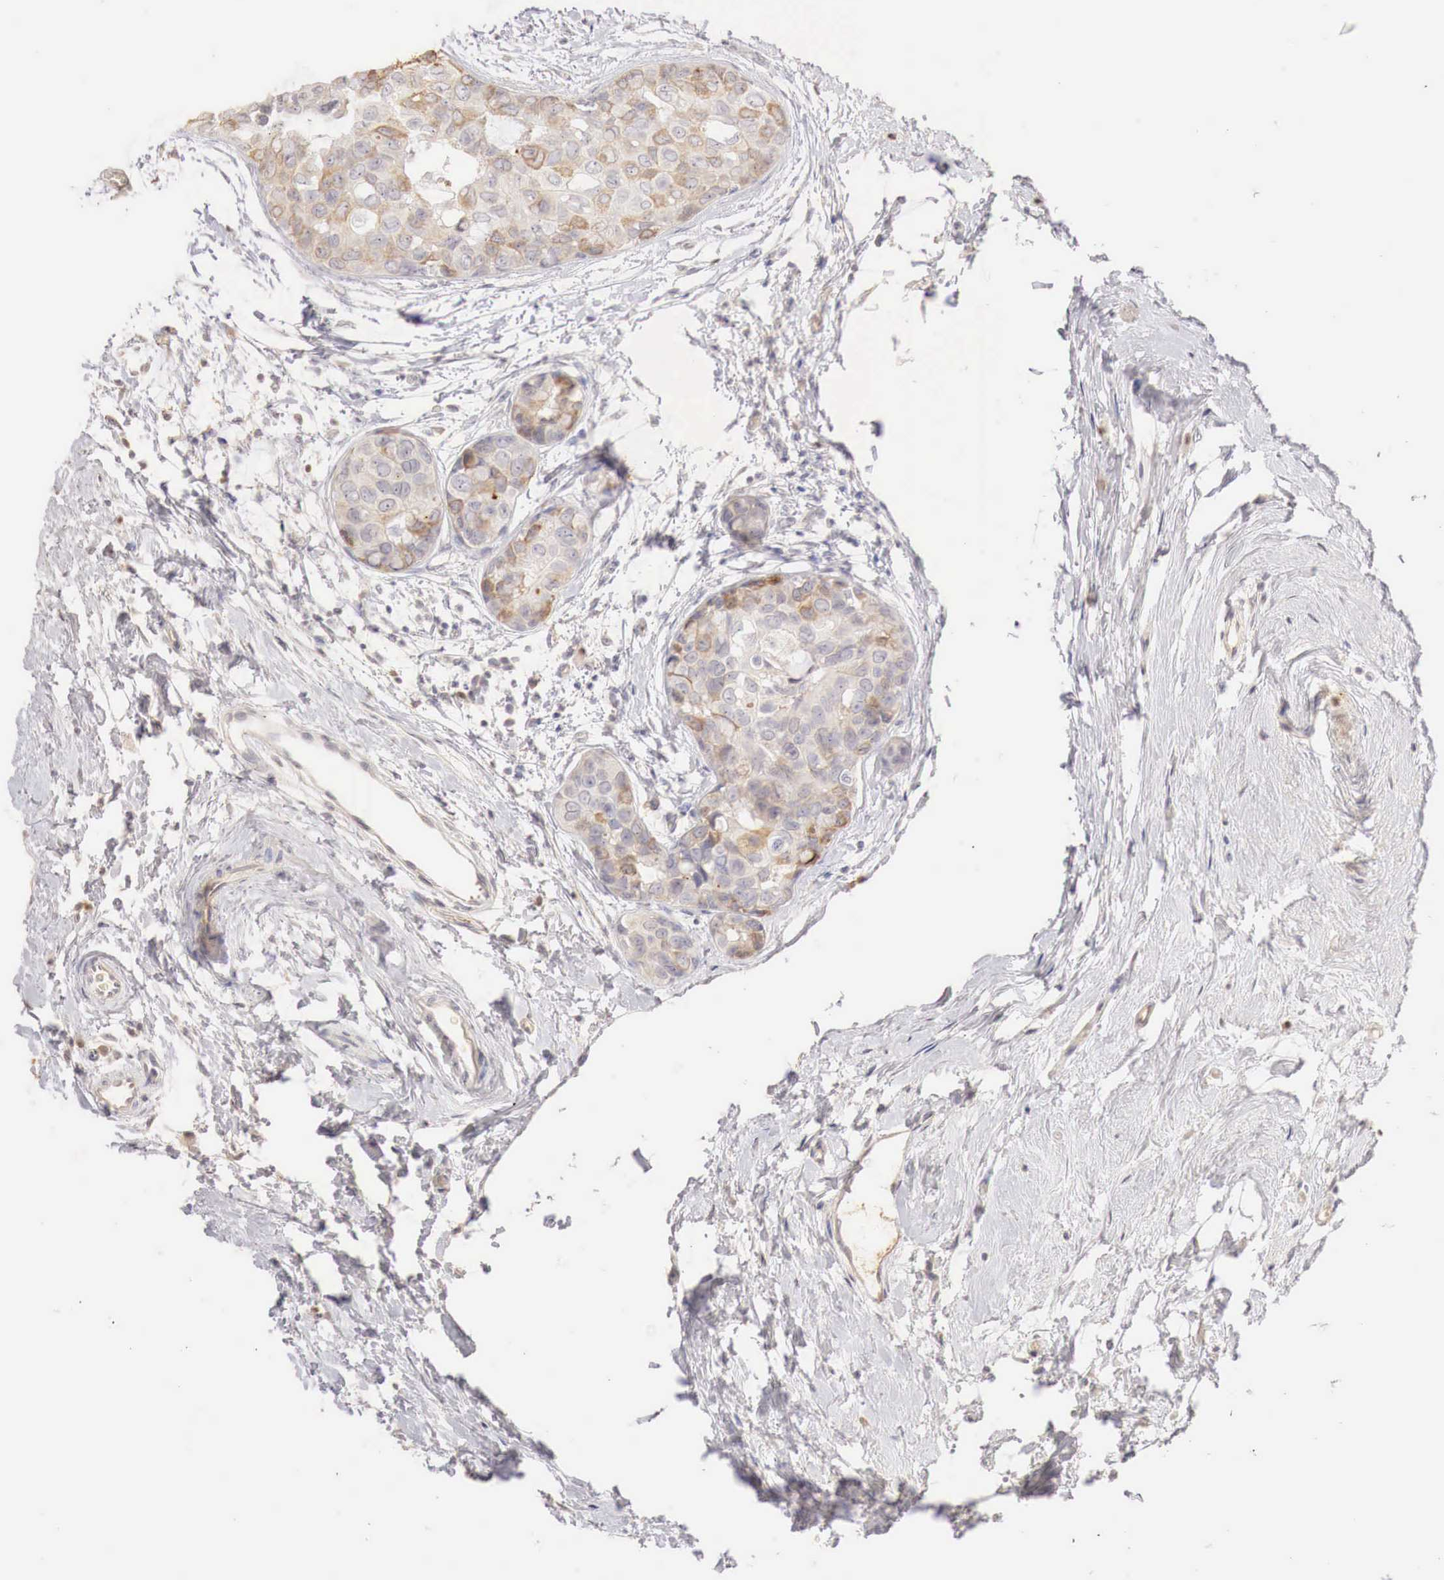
{"staining": {"intensity": "weak", "quantity": "25%-75%", "location": "cytoplasmic/membranous"}, "tissue": "breast cancer", "cell_type": "Tumor cells", "image_type": "cancer", "snomed": [{"axis": "morphology", "description": "Duct carcinoma"}, {"axis": "topography", "description": "Breast"}], "caption": "Protein staining of infiltrating ductal carcinoma (breast) tissue shows weak cytoplasmic/membranous staining in about 25%-75% of tumor cells. The staining was performed using DAB, with brown indicating positive protein expression. Nuclei are stained blue with hematoxylin.", "gene": "GATA1", "patient": {"sex": "female", "age": 69}}